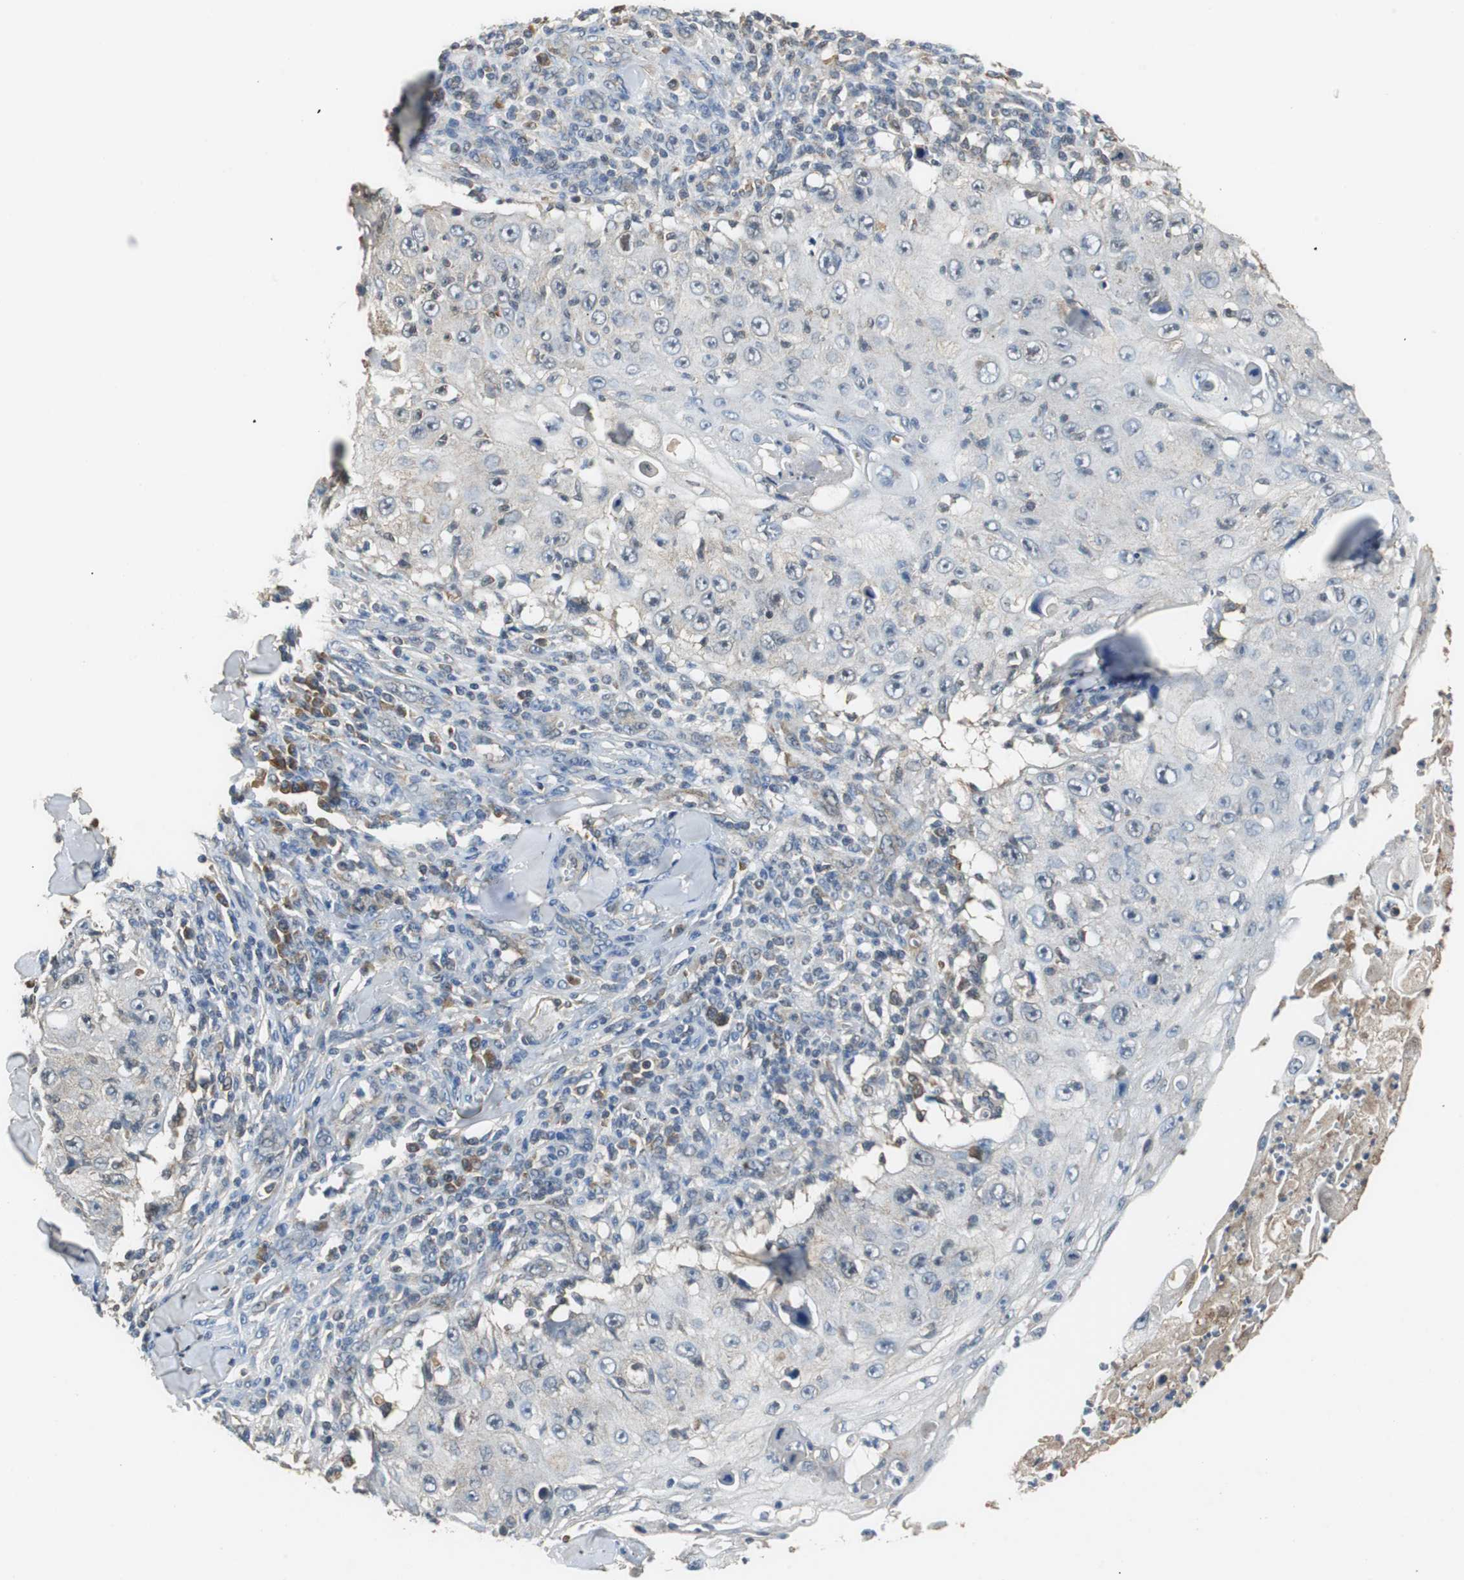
{"staining": {"intensity": "negative", "quantity": "none", "location": "none"}, "tissue": "skin cancer", "cell_type": "Tumor cells", "image_type": "cancer", "snomed": [{"axis": "morphology", "description": "Squamous cell carcinoma, NOS"}, {"axis": "topography", "description": "Skin"}], "caption": "Human squamous cell carcinoma (skin) stained for a protein using immunohistochemistry reveals no staining in tumor cells.", "gene": "VBP1", "patient": {"sex": "male", "age": 86}}